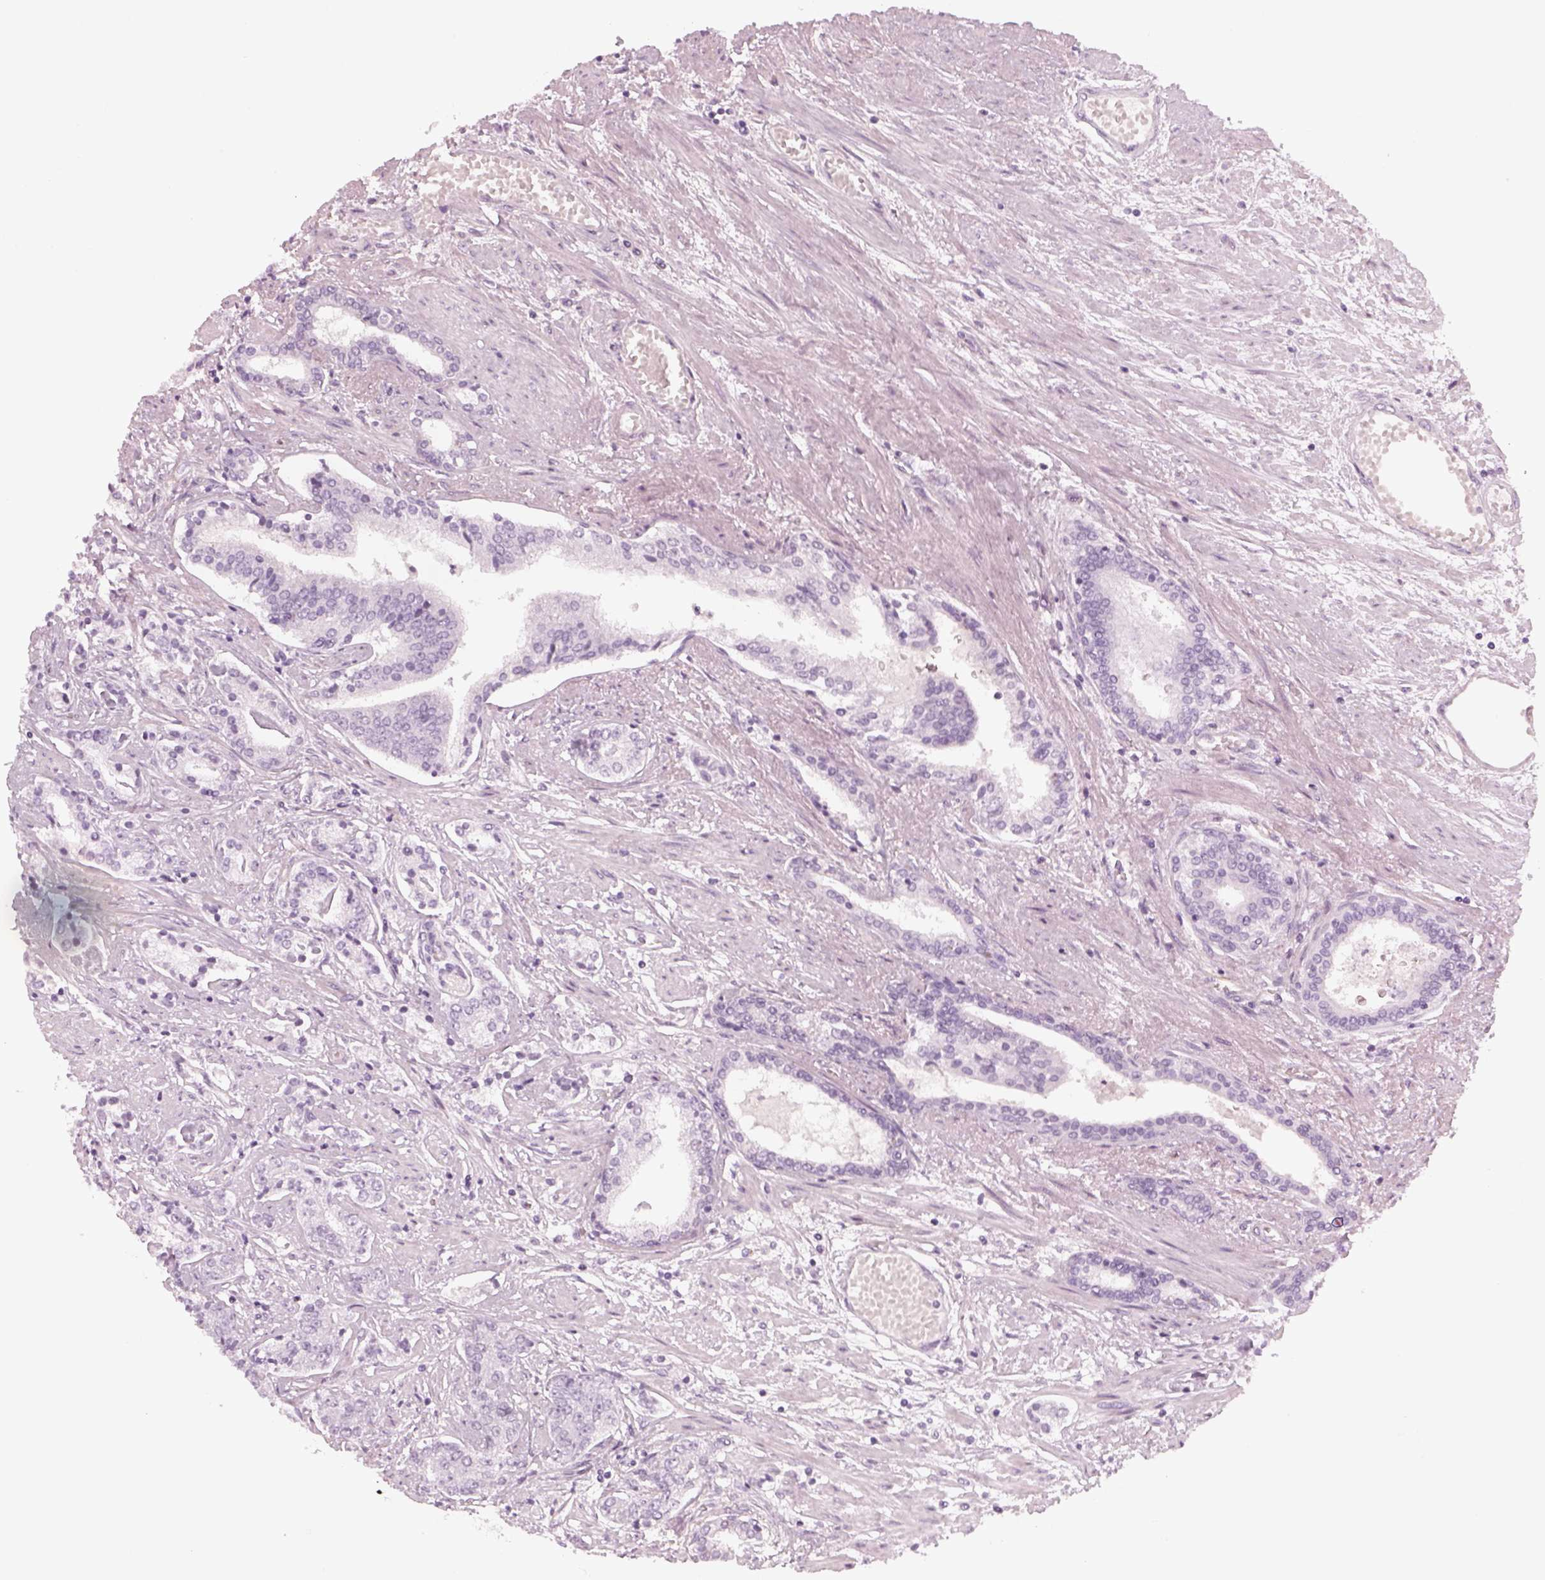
{"staining": {"intensity": "negative", "quantity": "none", "location": "none"}, "tissue": "prostate cancer", "cell_type": "Tumor cells", "image_type": "cancer", "snomed": [{"axis": "morphology", "description": "Adenocarcinoma, NOS"}, {"axis": "topography", "description": "Prostate"}], "caption": "Immunohistochemistry (IHC) of prostate cancer (adenocarcinoma) shows no positivity in tumor cells.", "gene": "GAS2L2", "patient": {"sex": "male", "age": 64}}